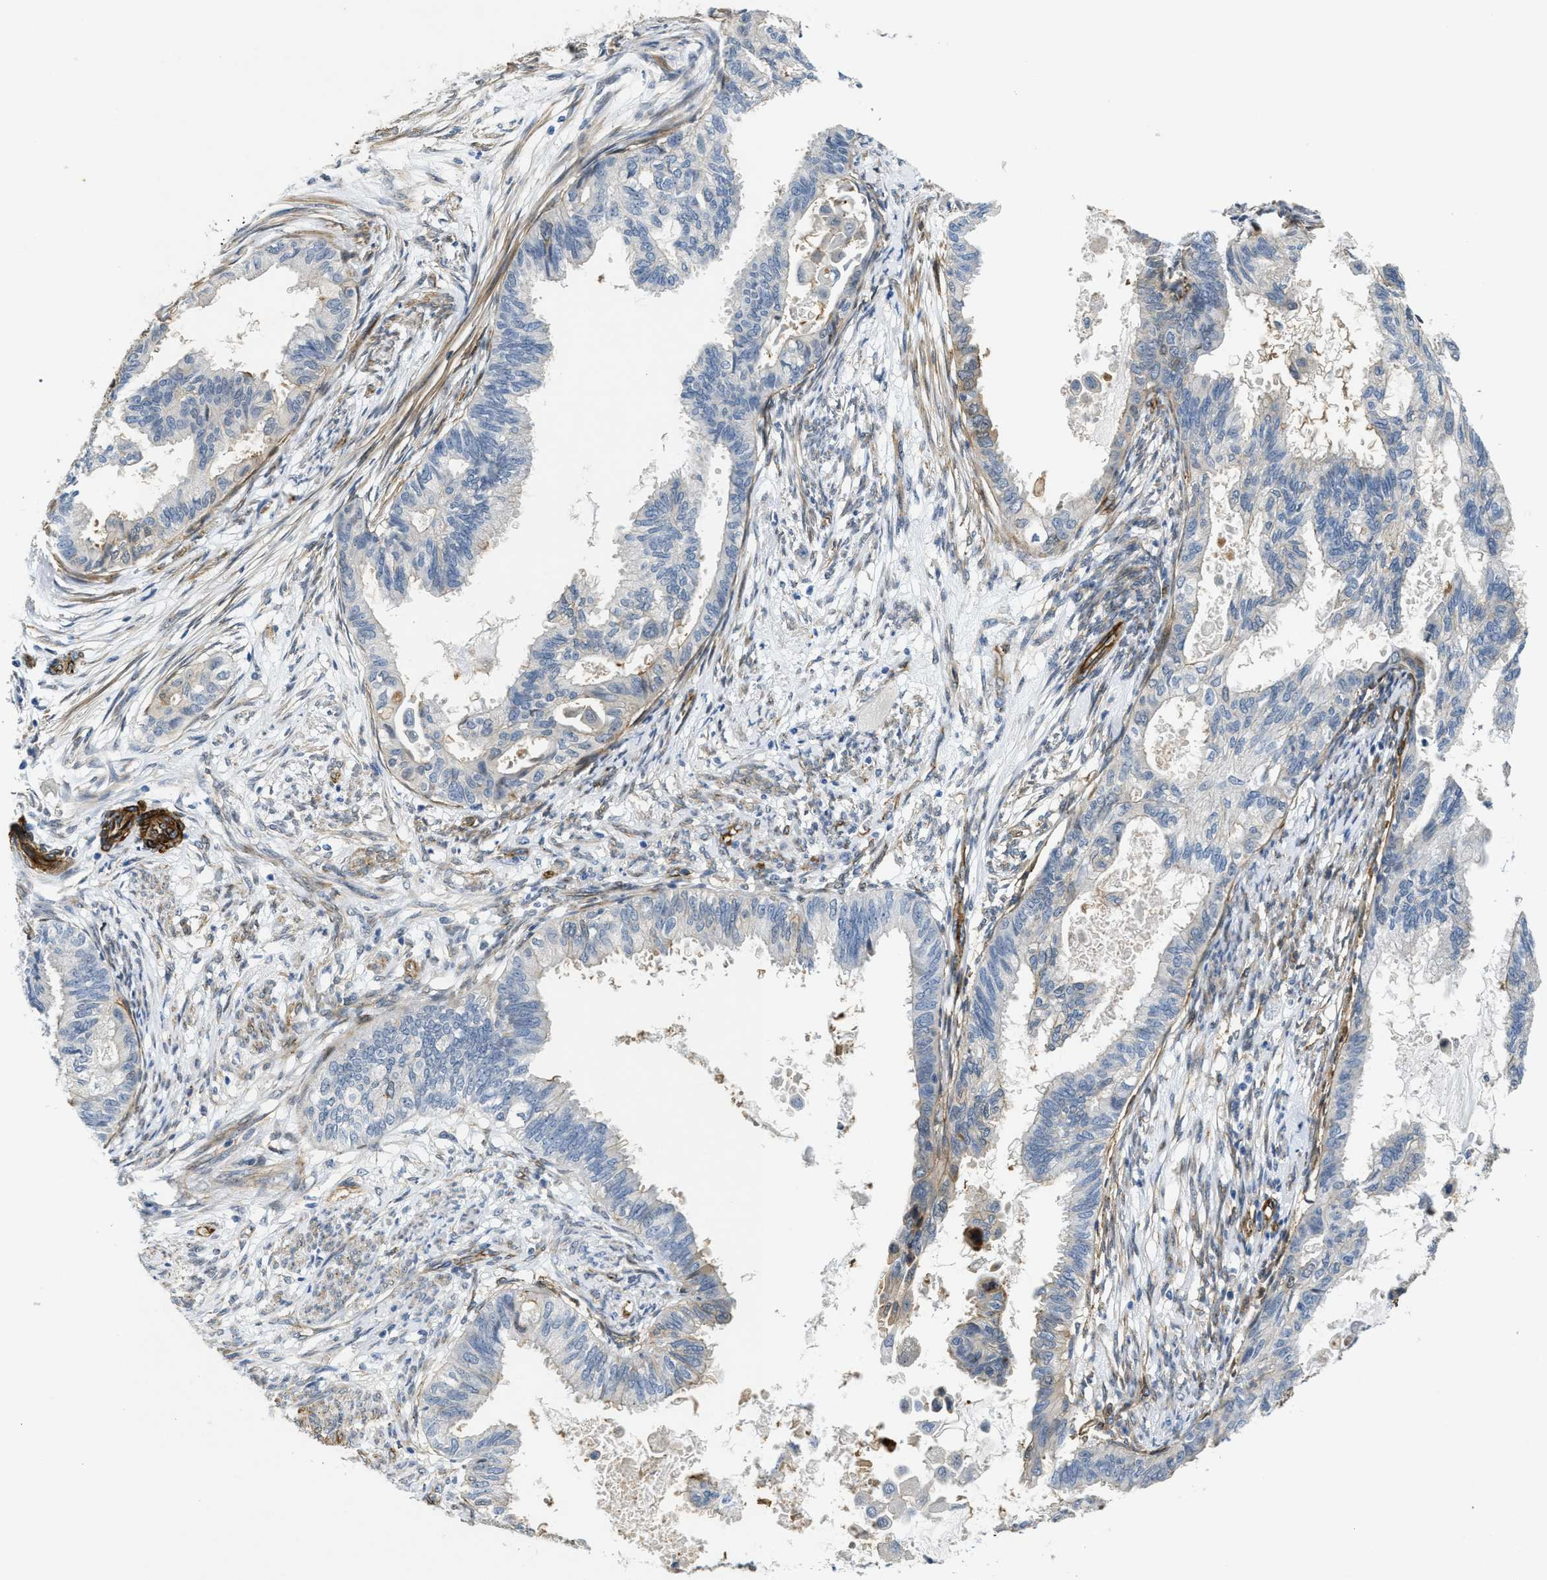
{"staining": {"intensity": "weak", "quantity": "<25%", "location": "cytoplasmic/membranous"}, "tissue": "cervical cancer", "cell_type": "Tumor cells", "image_type": "cancer", "snomed": [{"axis": "morphology", "description": "Normal tissue, NOS"}, {"axis": "morphology", "description": "Adenocarcinoma, NOS"}, {"axis": "topography", "description": "Cervix"}, {"axis": "topography", "description": "Endometrium"}], "caption": "Human adenocarcinoma (cervical) stained for a protein using IHC exhibits no positivity in tumor cells.", "gene": "NAB1", "patient": {"sex": "female", "age": 86}}